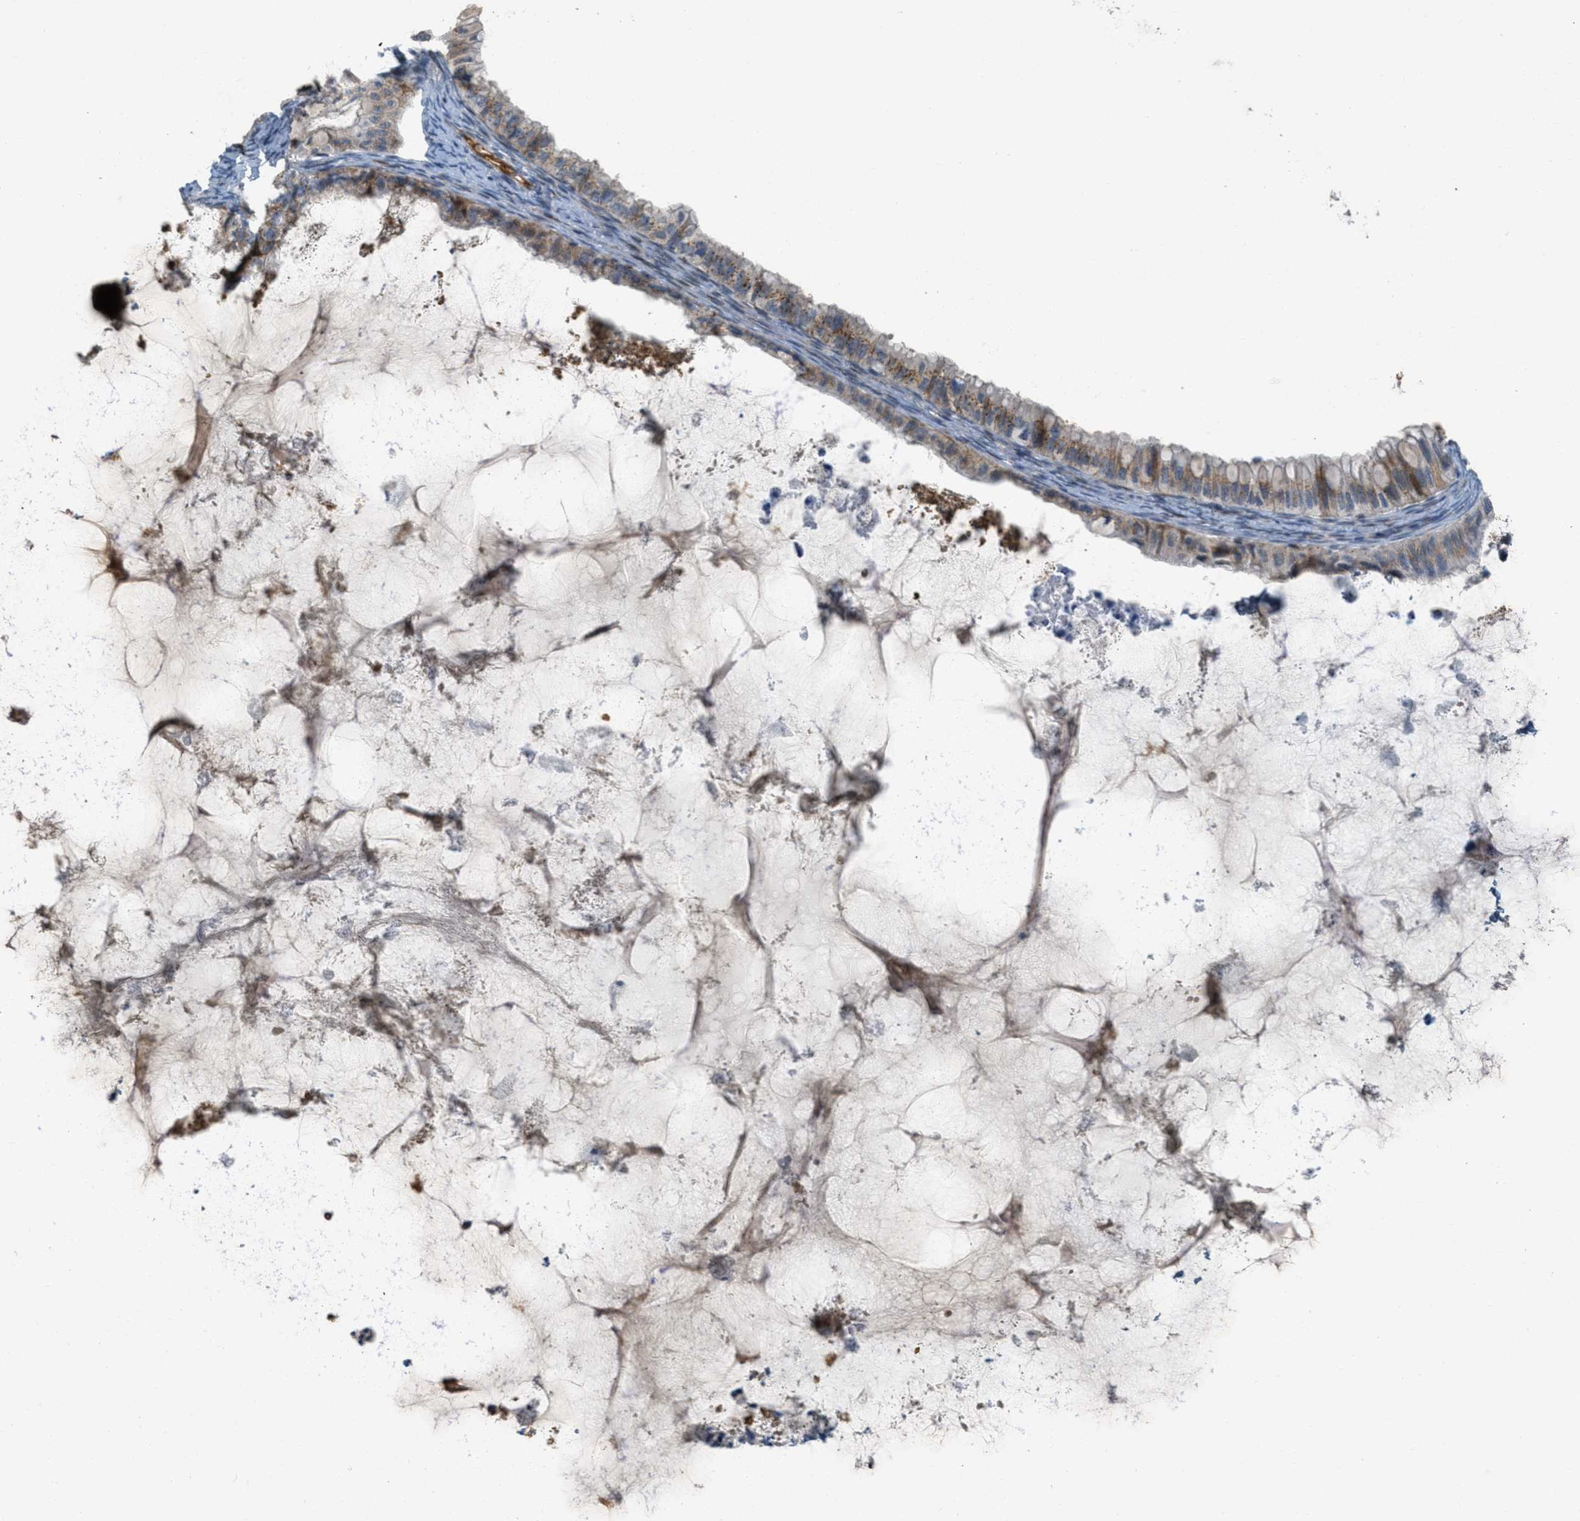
{"staining": {"intensity": "weak", "quantity": ">75%", "location": "cytoplasmic/membranous"}, "tissue": "ovarian cancer", "cell_type": "Tumor cells", "image_type": "cancer", "snomed": [{"axis": "morphology", "description": "Cystadenocarcinoma, mucinous, NOS"}, {"axis": "topography", "description": "Ovary"}], "caption": "Ovarian cancer (mucinous cystadenocarcinoma) tissue shows weak cytoplasmic/membranous positivity in about >75% of tumor cells Immunohistochemistry stains the protein of interest in brown and the nuclei are stained blue.", "gene": "ZFPL1", "patient": {"sex": "female", "age": 80}}